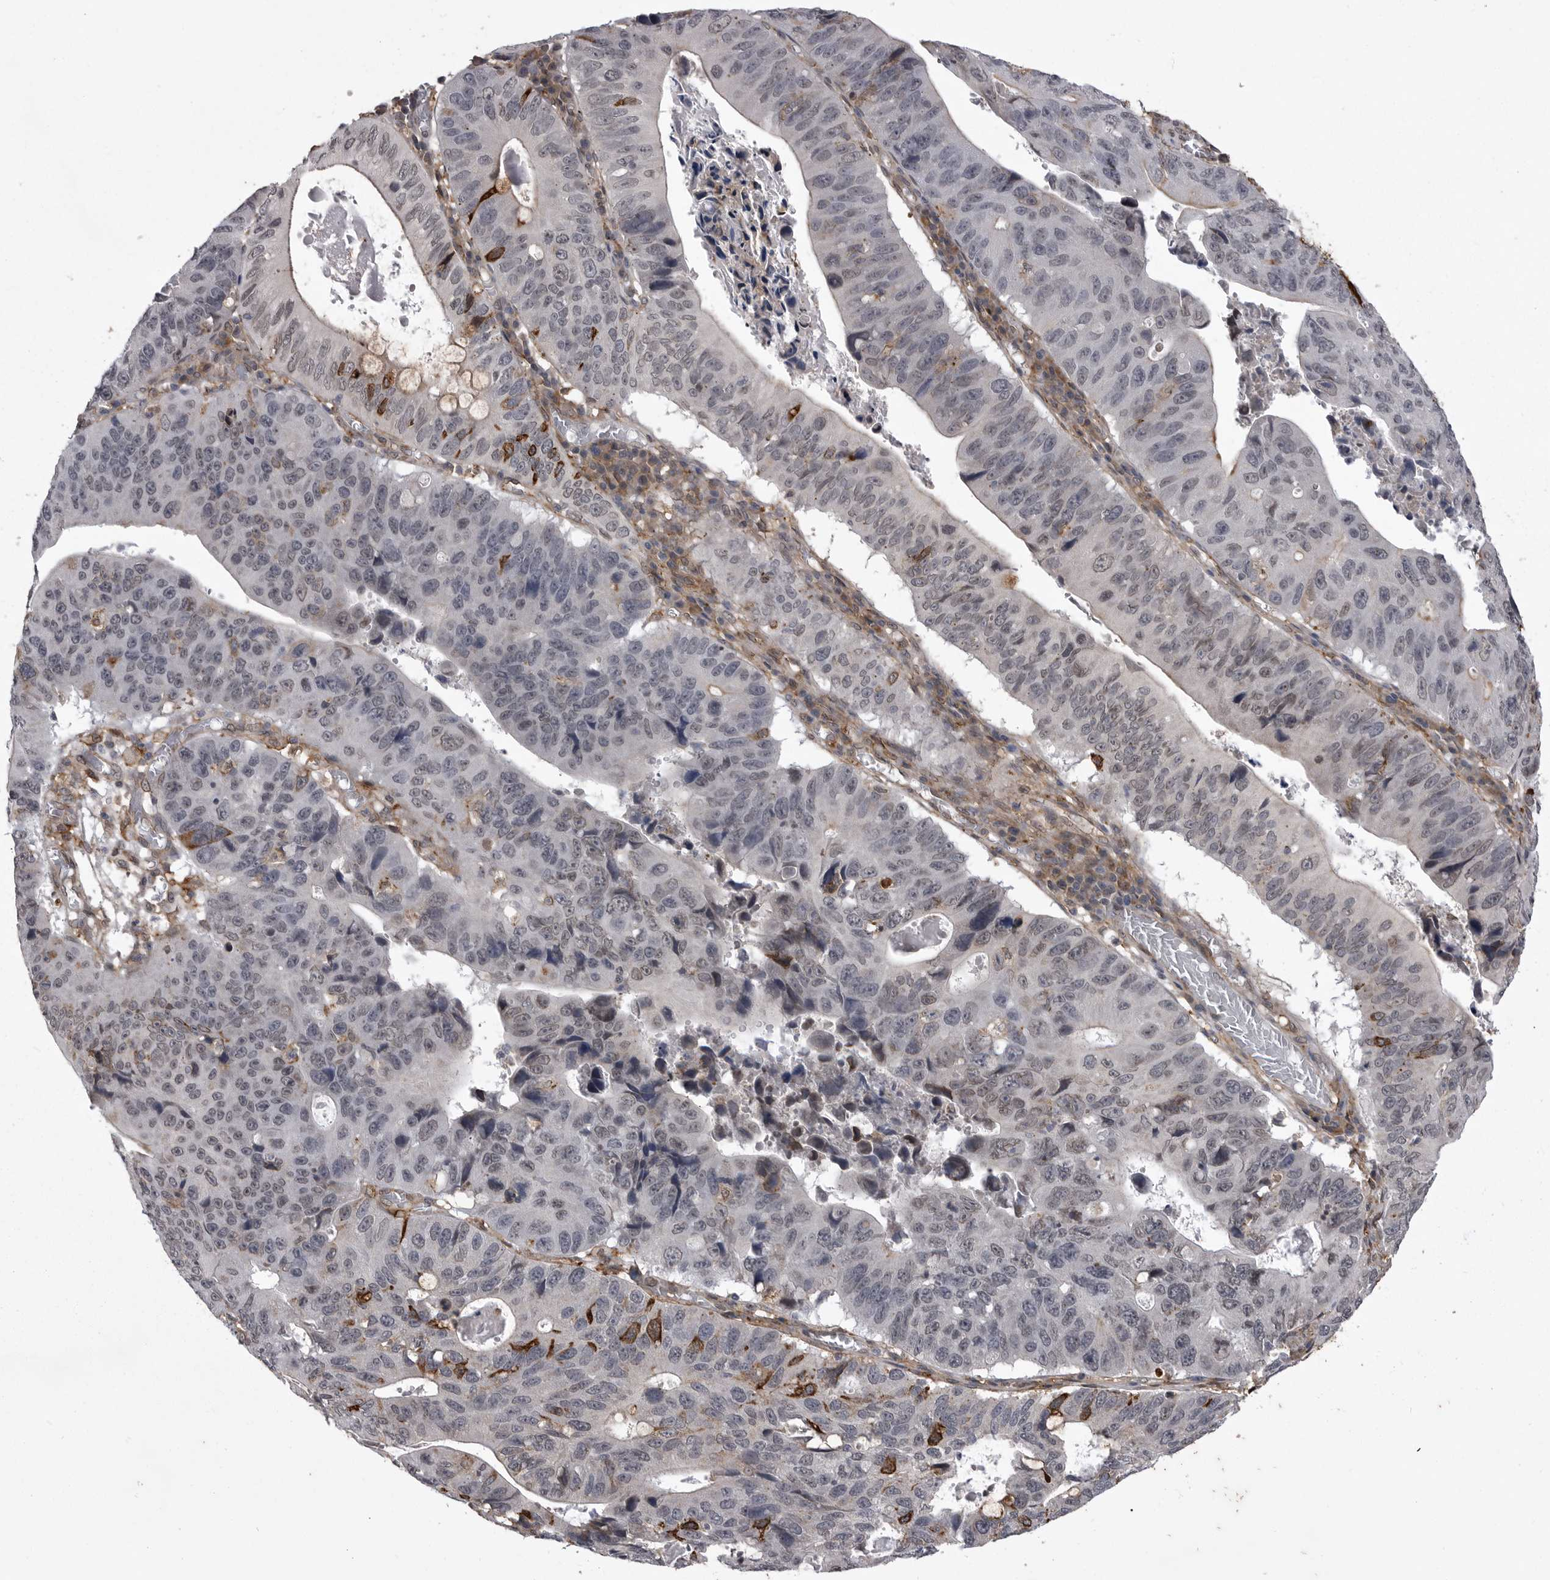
{"staining": {"intensity": "moderate", "quantity": "<25%", "location": "cytoplasmic/membranous"}, "tissue": "stomach cancer", "cell_type": "Tumor cells", "image_type": "cancer", "snomed": [{"axis": "morphology", "description": "Adenocarcinoma, NOS"}, {"axis": "topography", "description": "Stomach"}], "caption": "Stomach adenocarcinoma stained for a protein reveals moderate cytoplasmic/membranous positivity in tumor cells.", "gene": "ABL1", "patient": {"sex": "male", "age": 59}}